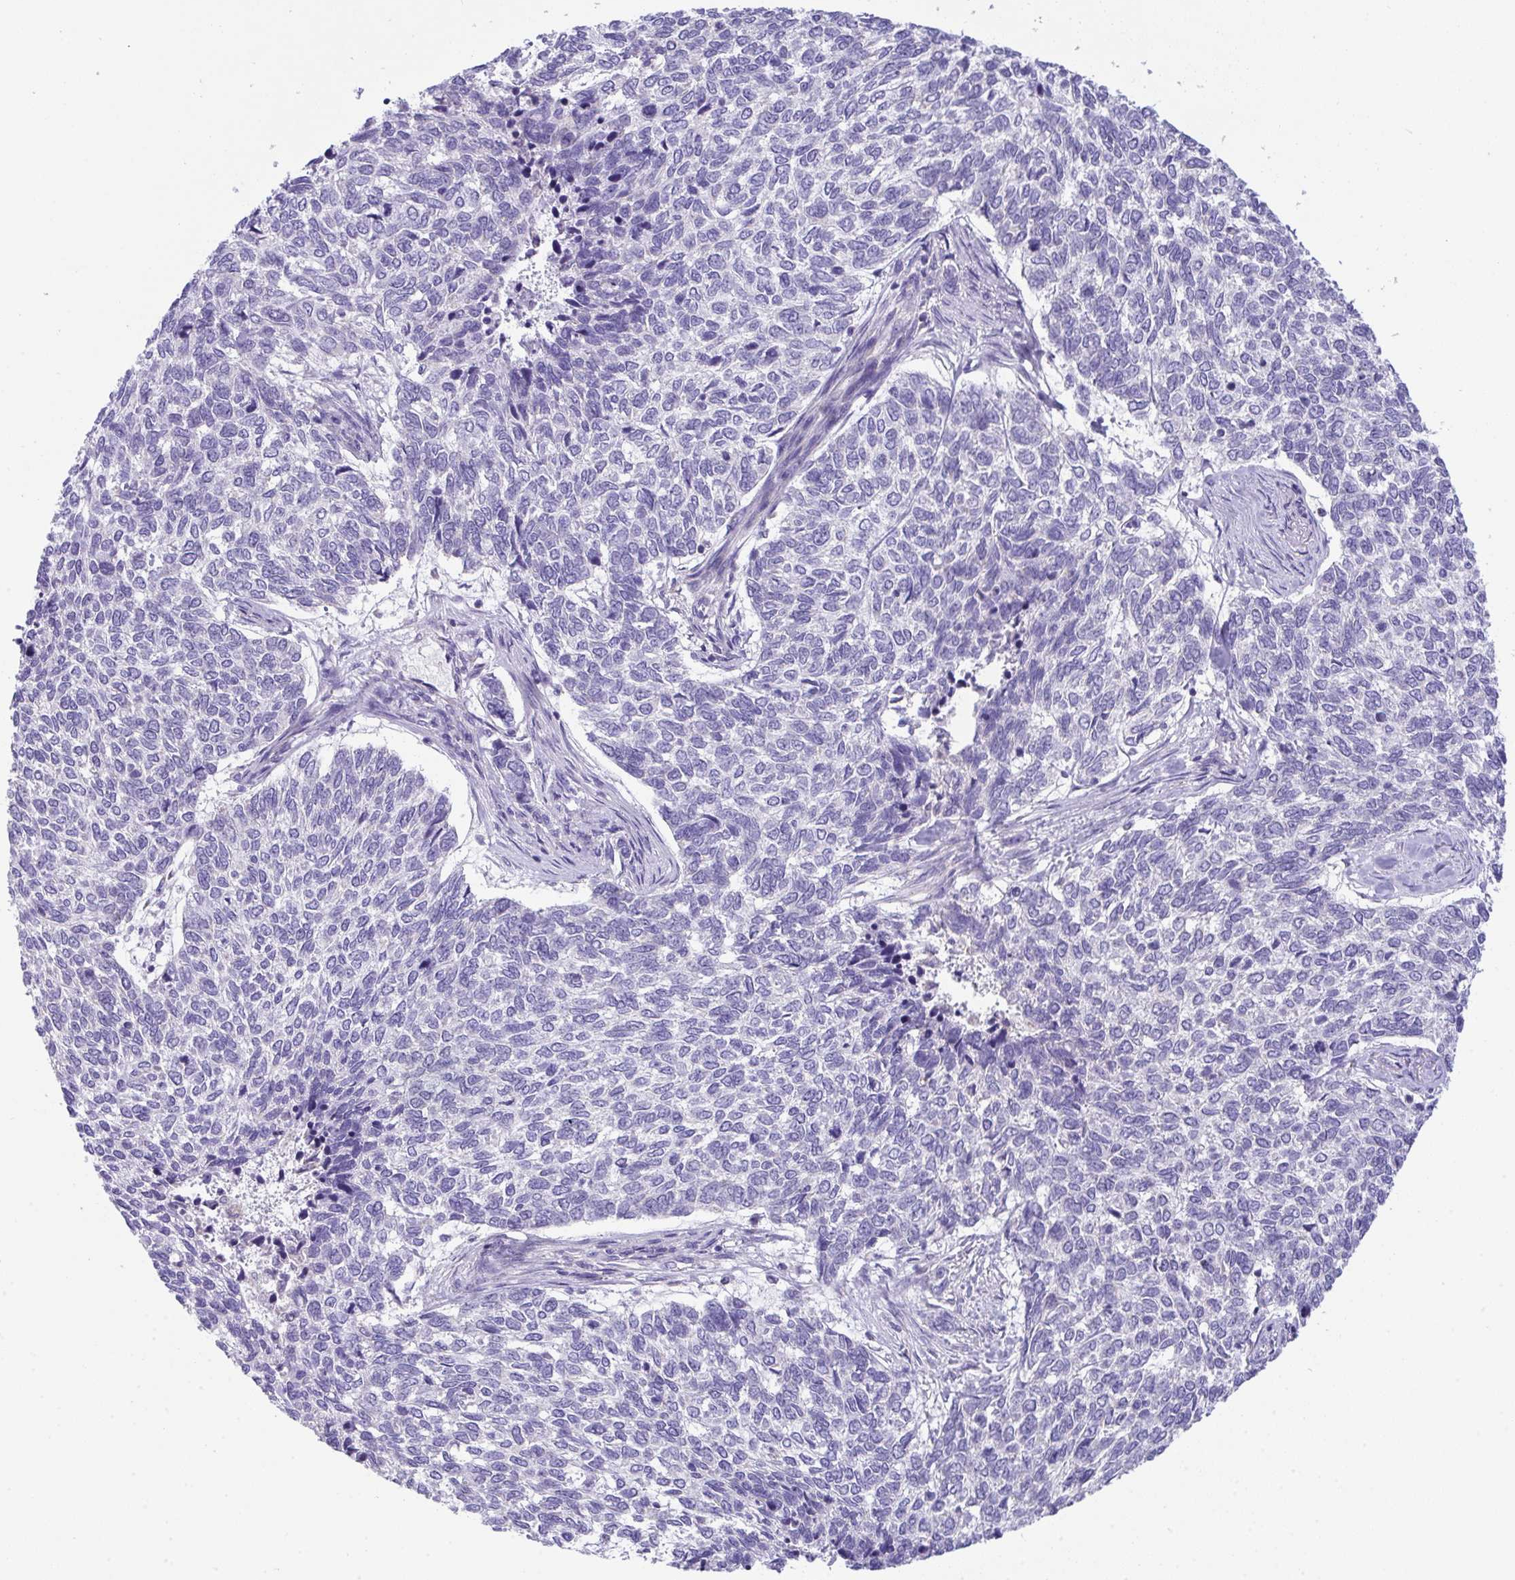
{"staining": {"intensity": "negative", "quantity": "none", "location": "none"}, "tissue": "skin cancer", "cell_type": "Tumor cells", "image_type": "cancer", "snomed": [{"axis": "morphology", "description": "Basal cell carcinoma"}, {"axis": "topography", "description": "Skin"}], "caption": "Immunohistochemistry photomicrograph of neoplastic tissue: skin cancer stained with DAB (3,3'-diaminobenzidine) shows no significant protein staining in tumor cells.", "gene": "PLA2G12B", "patient": {"sex": "female", "age": 65}}